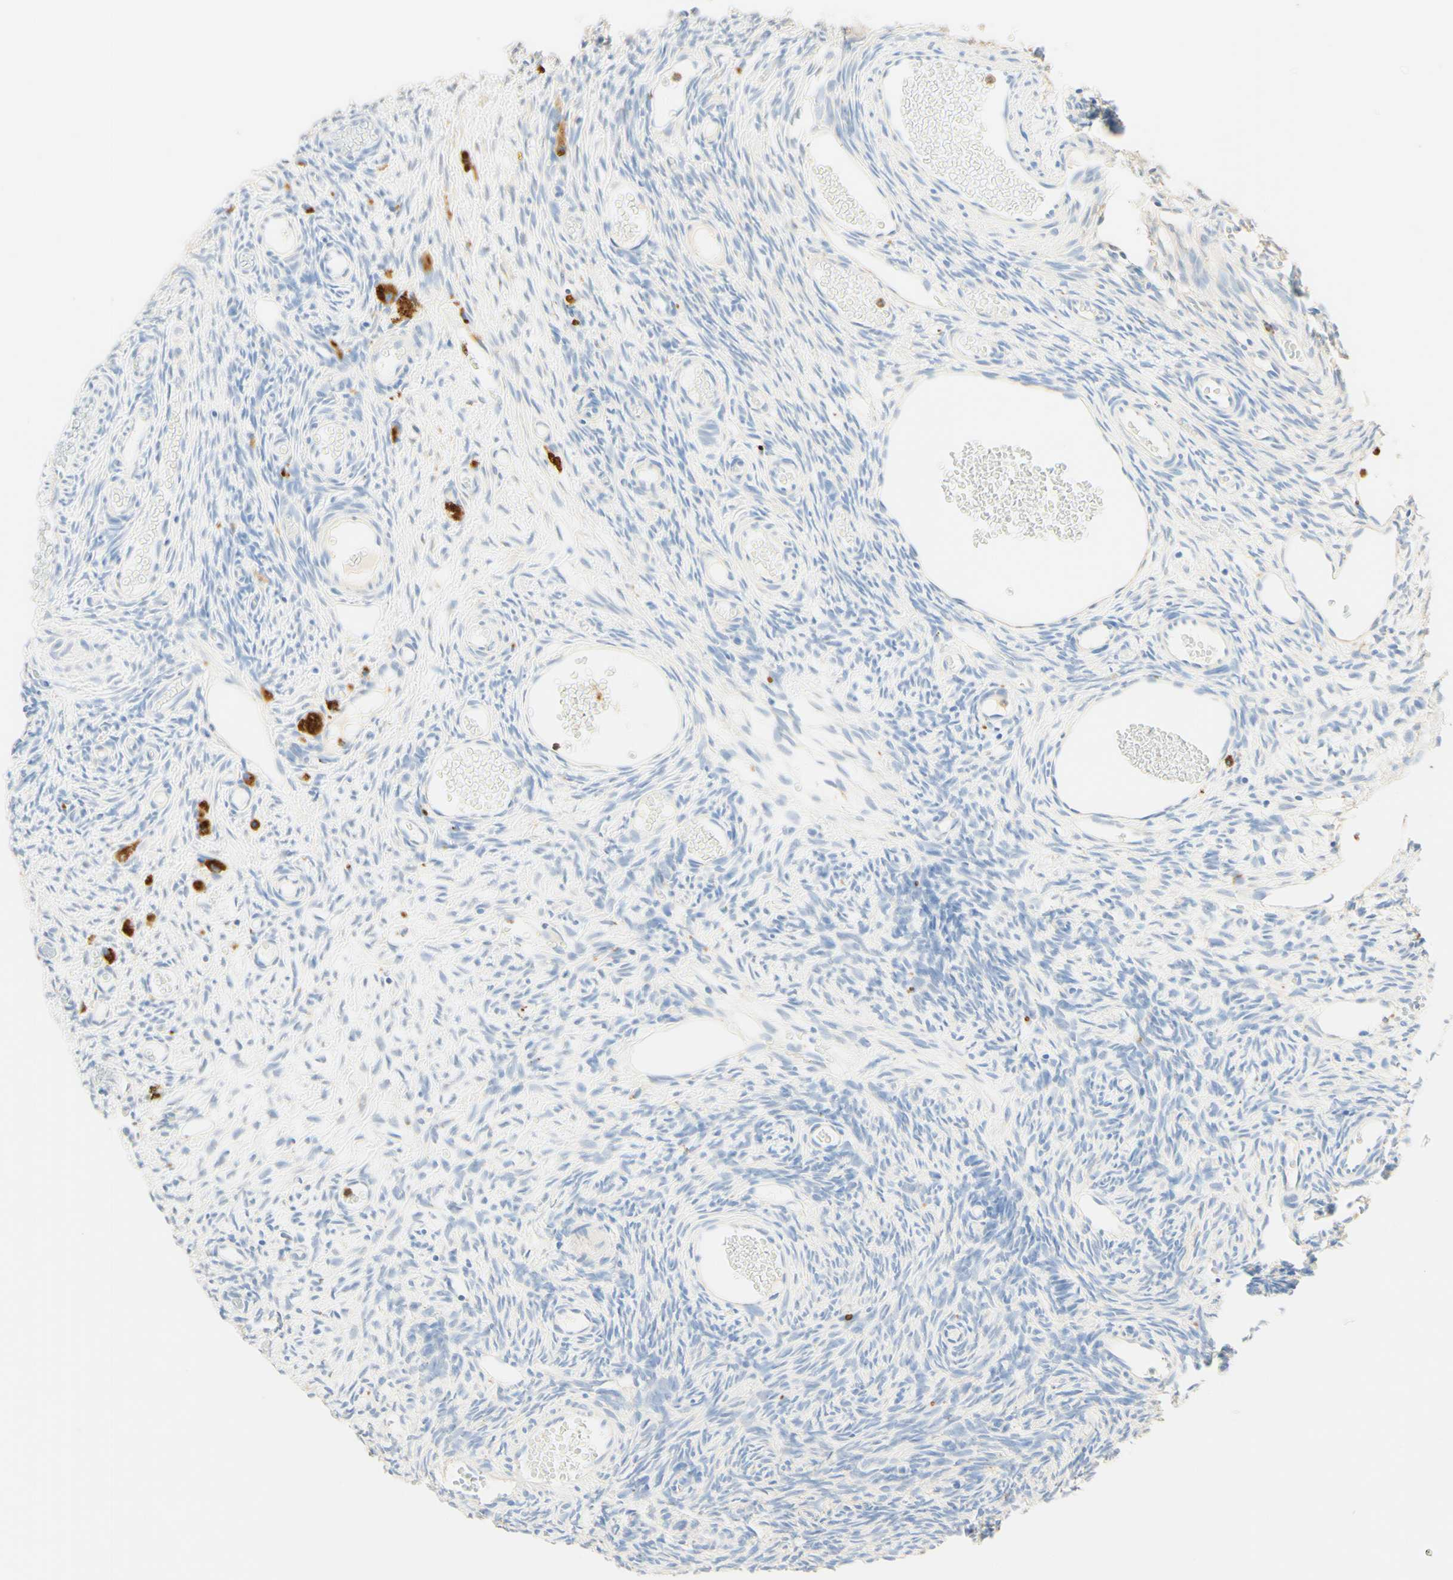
{"staining": {"intensity": "negative", "quantity": "none", "location": "none"}, "tissue": "ovary", "cell_type": "Follicle cells", "image_type": "normal", "snomed": [{"axis": "morphology", "description": "Normal tissue, NOS"}, {"axis": "topography", "description": "Ovary"}], "caption": "Immunohistochemistry of benign ovary displays no staining in follicle cells. (DAB IHC with hematoxylin counter stain).", "gene": "CD63", "patient": {"sex": "female", "age": 35}}